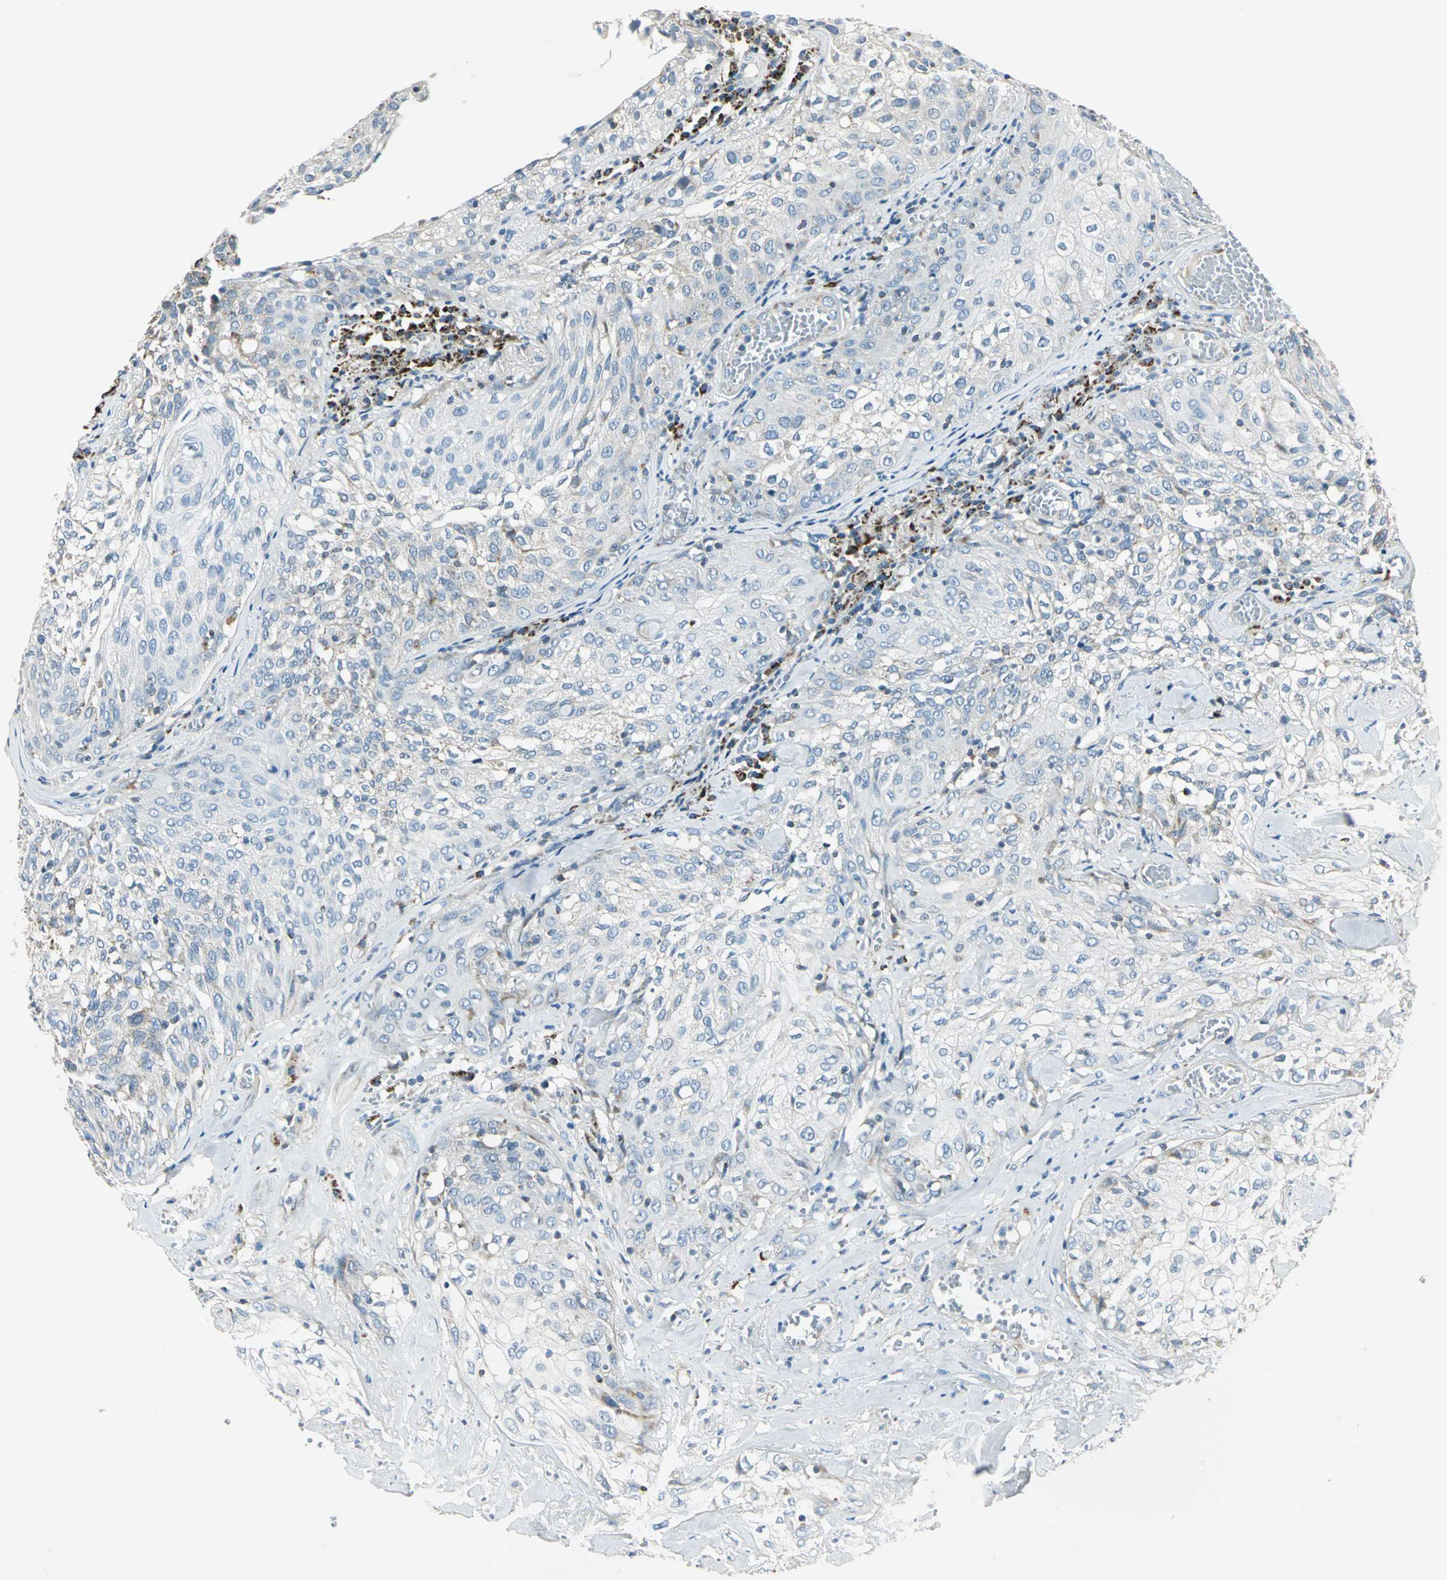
{"staining": {"intensity": "weak", "quantity": "<25%", "location": "cytoplasmic/membranous"}, "tissue": "skin cancer", "cell_type": "Tumor cells", "image_type": "cancer", "snomed": [{"axis": "morphology", "description": "Squamous cell carcinoma, NOS"}, {"axis": "topography", "description": "Skin"}], "caption": "This is a histopathology image of IHC staining of skin squamous cell carcinoma, which shows no expression in tumor cells. (DAB immunohistochemistry (IHC) visualized using brightfield microscopy, high magnification).", "gene": "ACADM", "patient": {"sex": "male", "age": 65}}